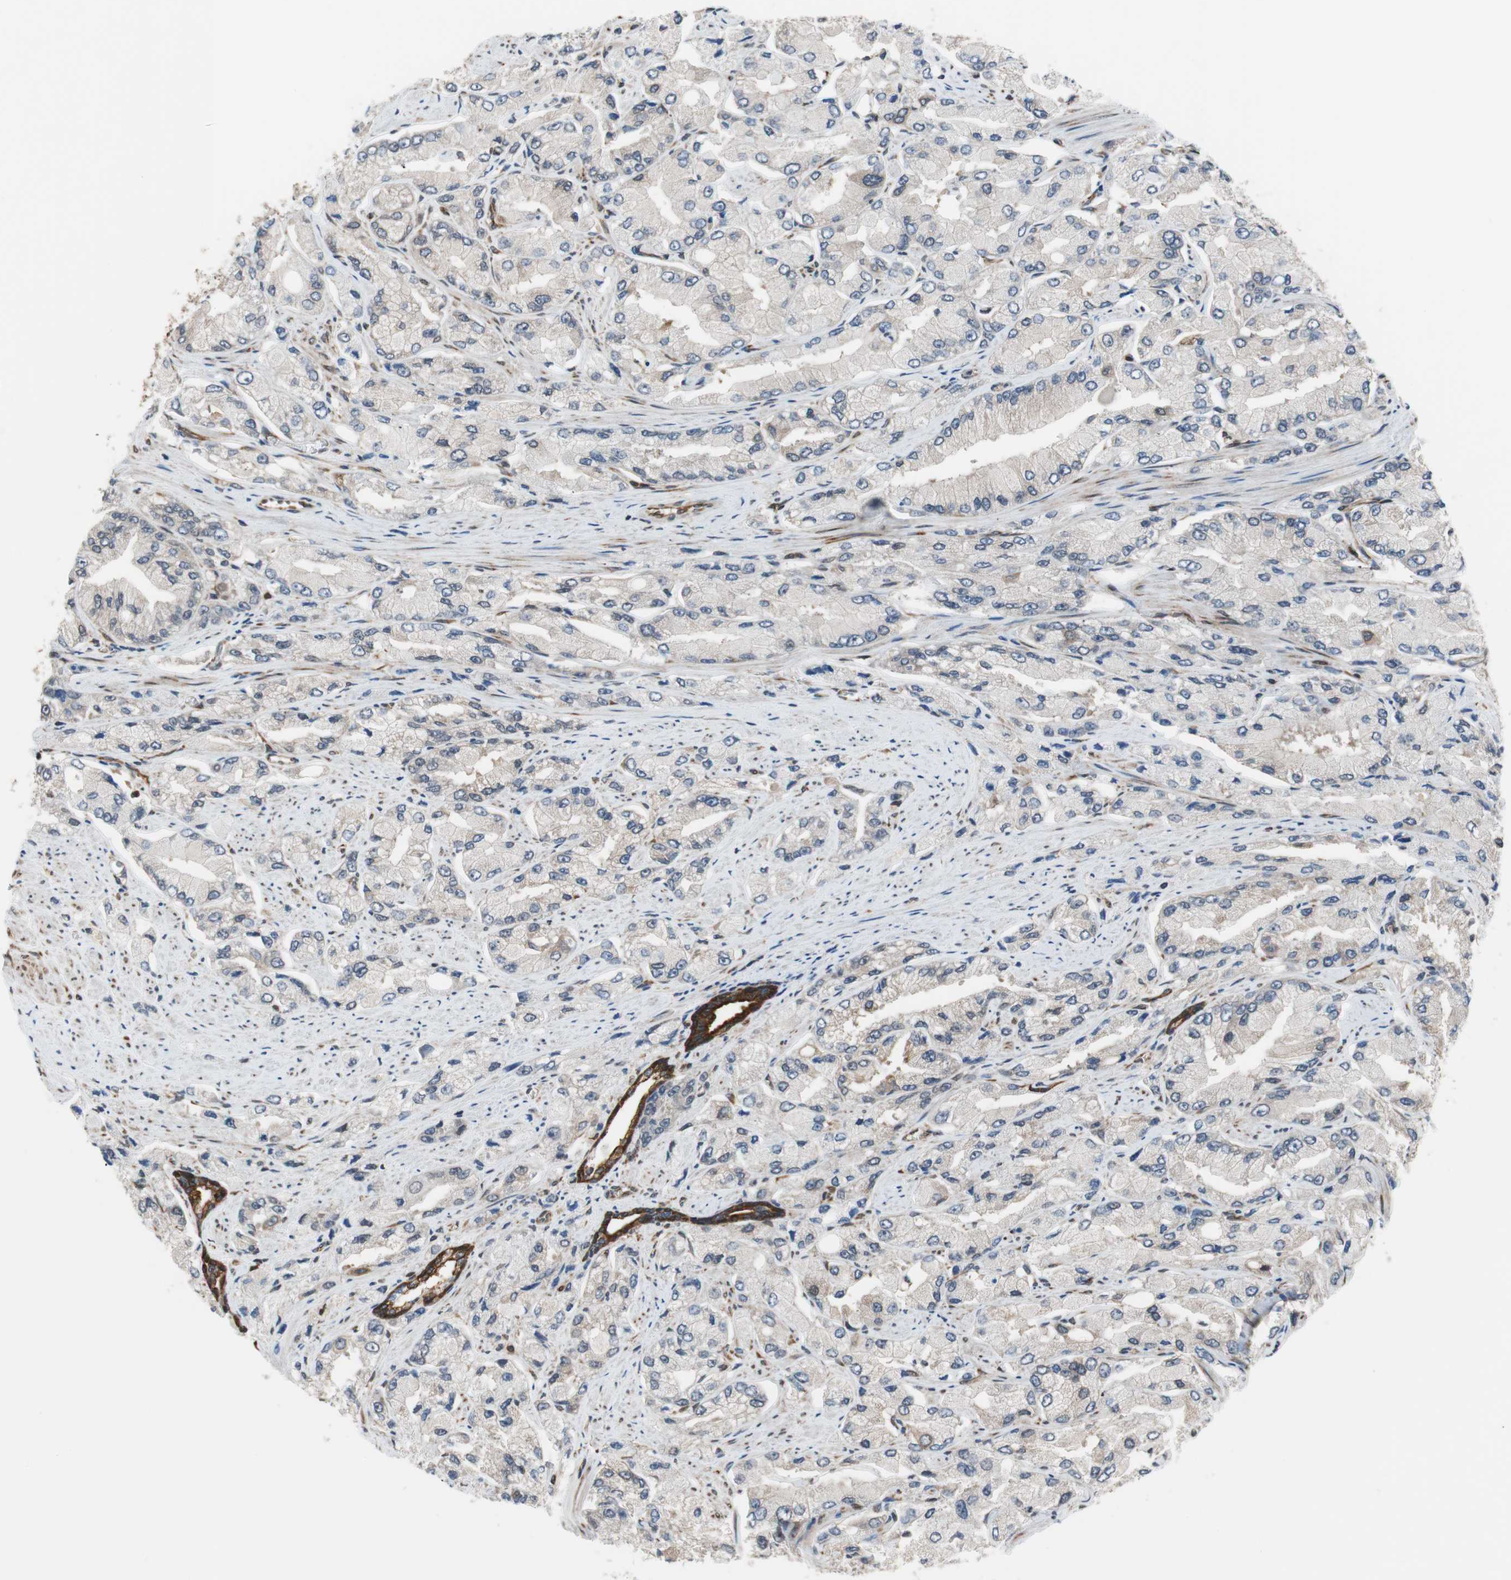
{"staining": {"intensity": "strong", "quantity": "<25%", "location": "cytoplasmic/membranous"}, "tissue": "prostate cancer", "cell_type": "Tumor cells", "image_type": "cancer", "snomed": [{"axis": "morphology", "description": "Adenocarcinoma, High grade"}, {"axis": "topography", "description": "Prostate"}], "caption": "High-magnification brightfield microscopy of prostate cancer stained with DAB (3,3'-diaminobenzidine) (brown) and counterstained with hematoxylin (blue). tumor cells exhibit strong cytoplasmic/membranous staining is appreciated in about<25% of cells. Nuclei are stained in blue.", "gene": "ZNF512B", "patient": {"sex": "male", "age": 58}}